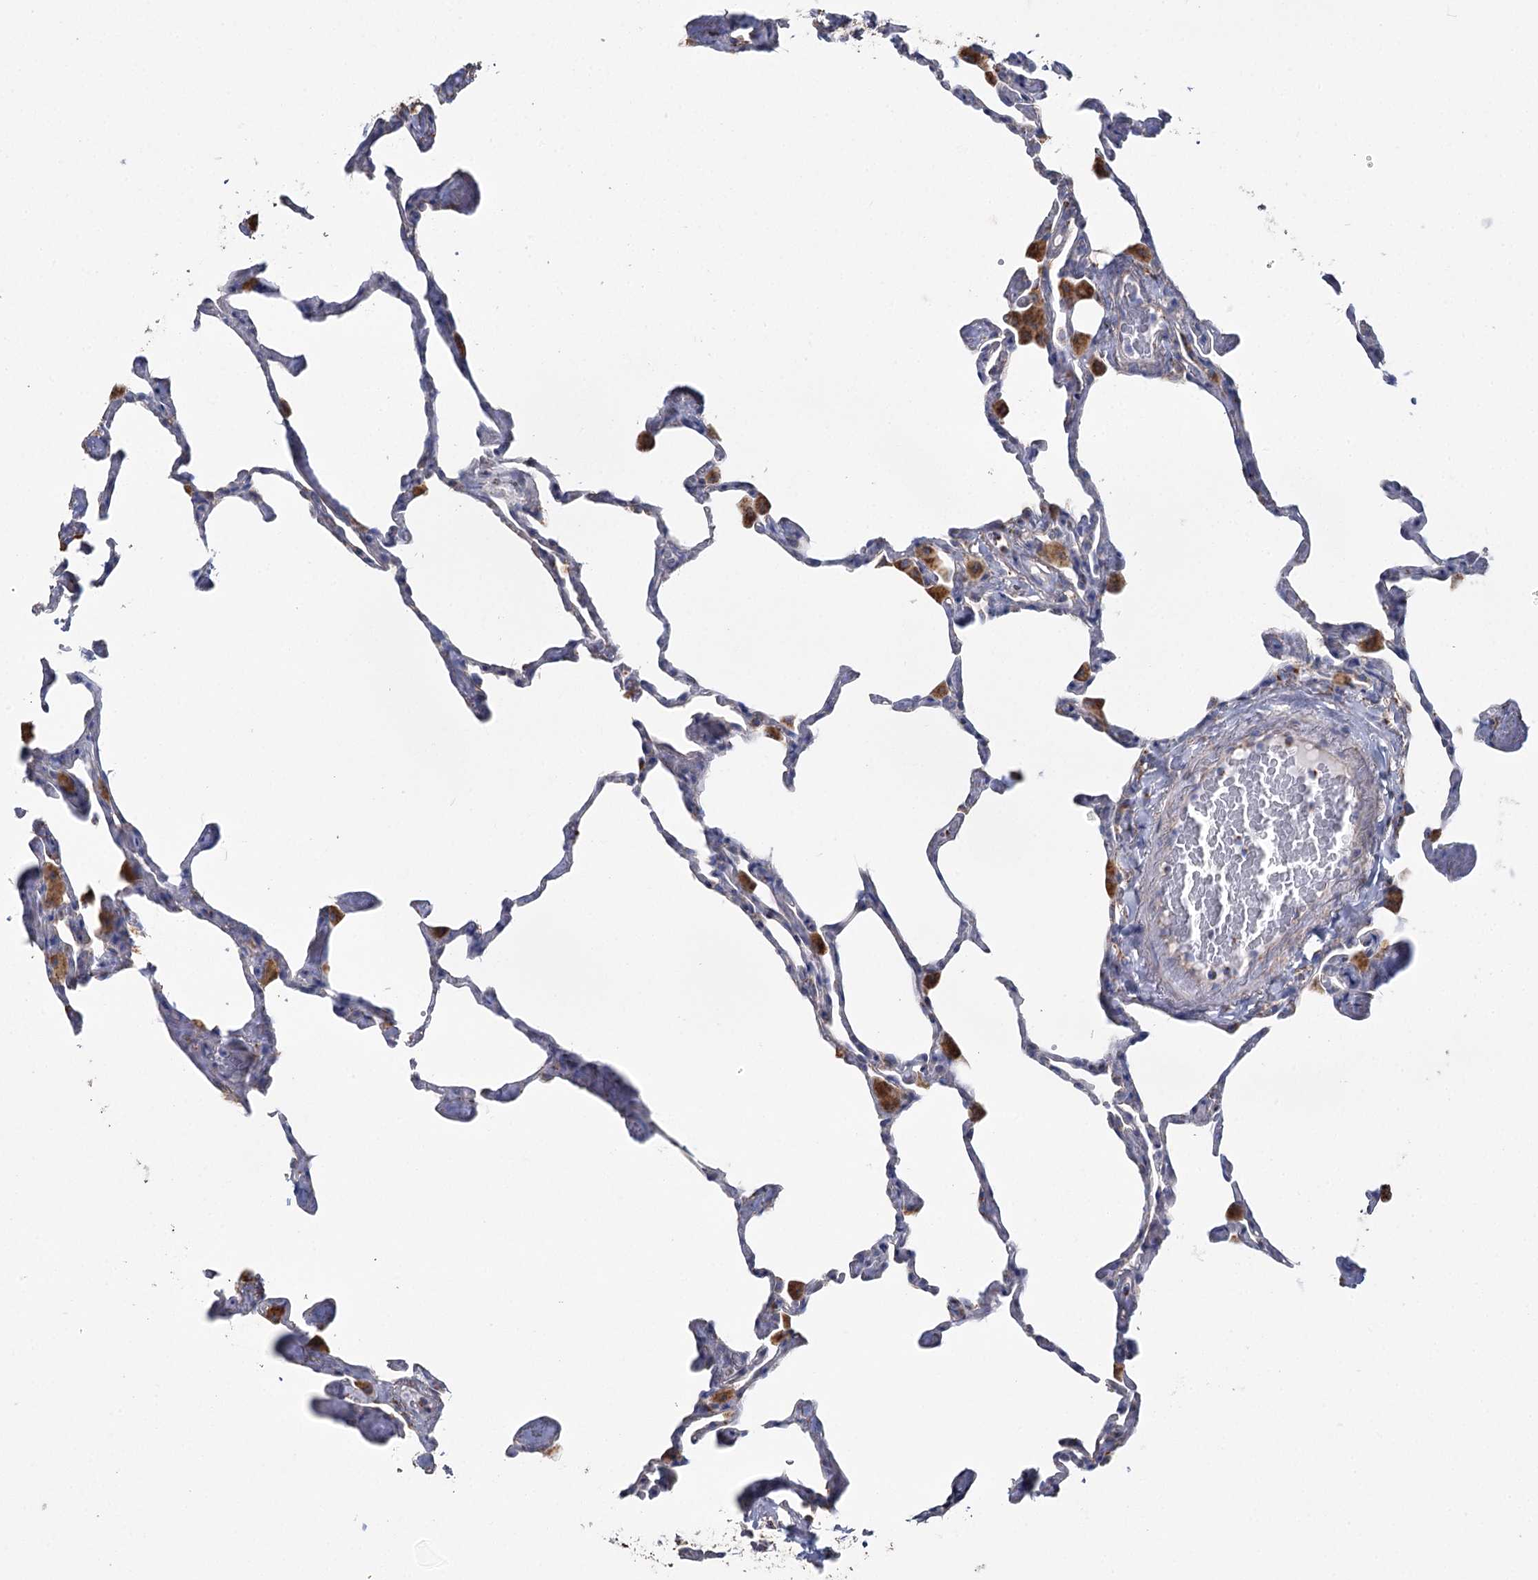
{"staining": {"intensity": "negative", "quantity": "none", "location": "none"}, "tissue": "lung", "cell_type": "Alveolar cells", "image_type": "normal", "snomed": [{"axis": "morphology", "description": "Normal tissue, NOS"}, {"axis": "topography", "description": "Lung"}], "caption": "Immunohistochemical staining of normal lung shows no significant positivity in alveolar cells. (Immunohistochemistry (ihc), brightfield microscopy, high magnification).", "gene": "MRPL44", "patient": {"sex": "male", "age": 65}}